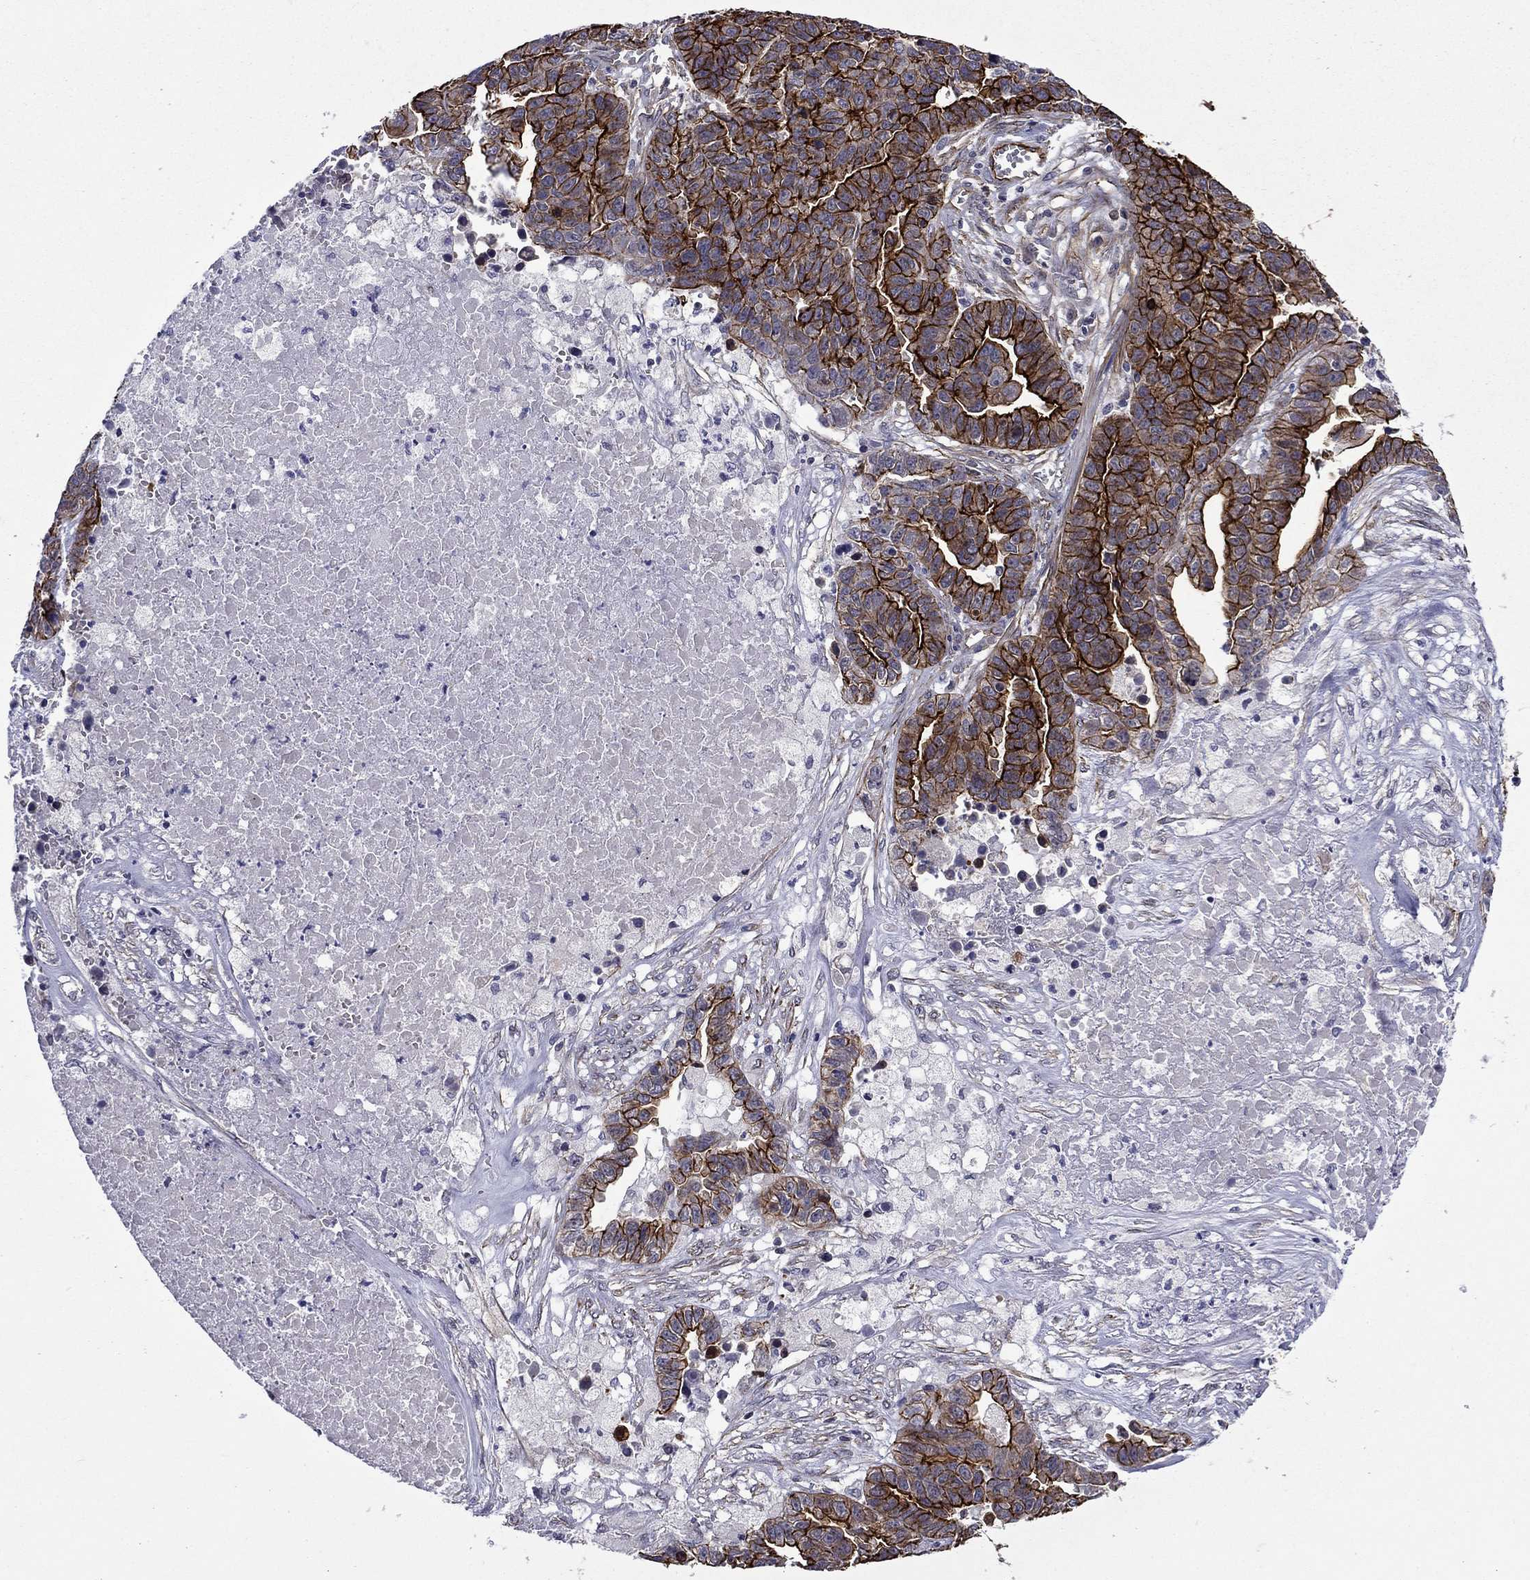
{"staining": {"intensity": "strong", "quantity": ">75%", "location": "cytoplasmic/membranous"}, "tissue": "ovarian cancer", "cell_type": "Tumor cells", "image_type": "cancer", "snomed": [{"axis": "morphology", "description": "Cystadenocarcinoma, serous, NOS"}, {"axis": "topography", "description": "Ovary"}], "caption": "Human ovarian cancer stained with a brown dye reveals strong cytoplasmic/membranous positive expression in about >75% of tumor cells.", "gene": "LMO7", "patient": {"sex": "female", "age": 87}}